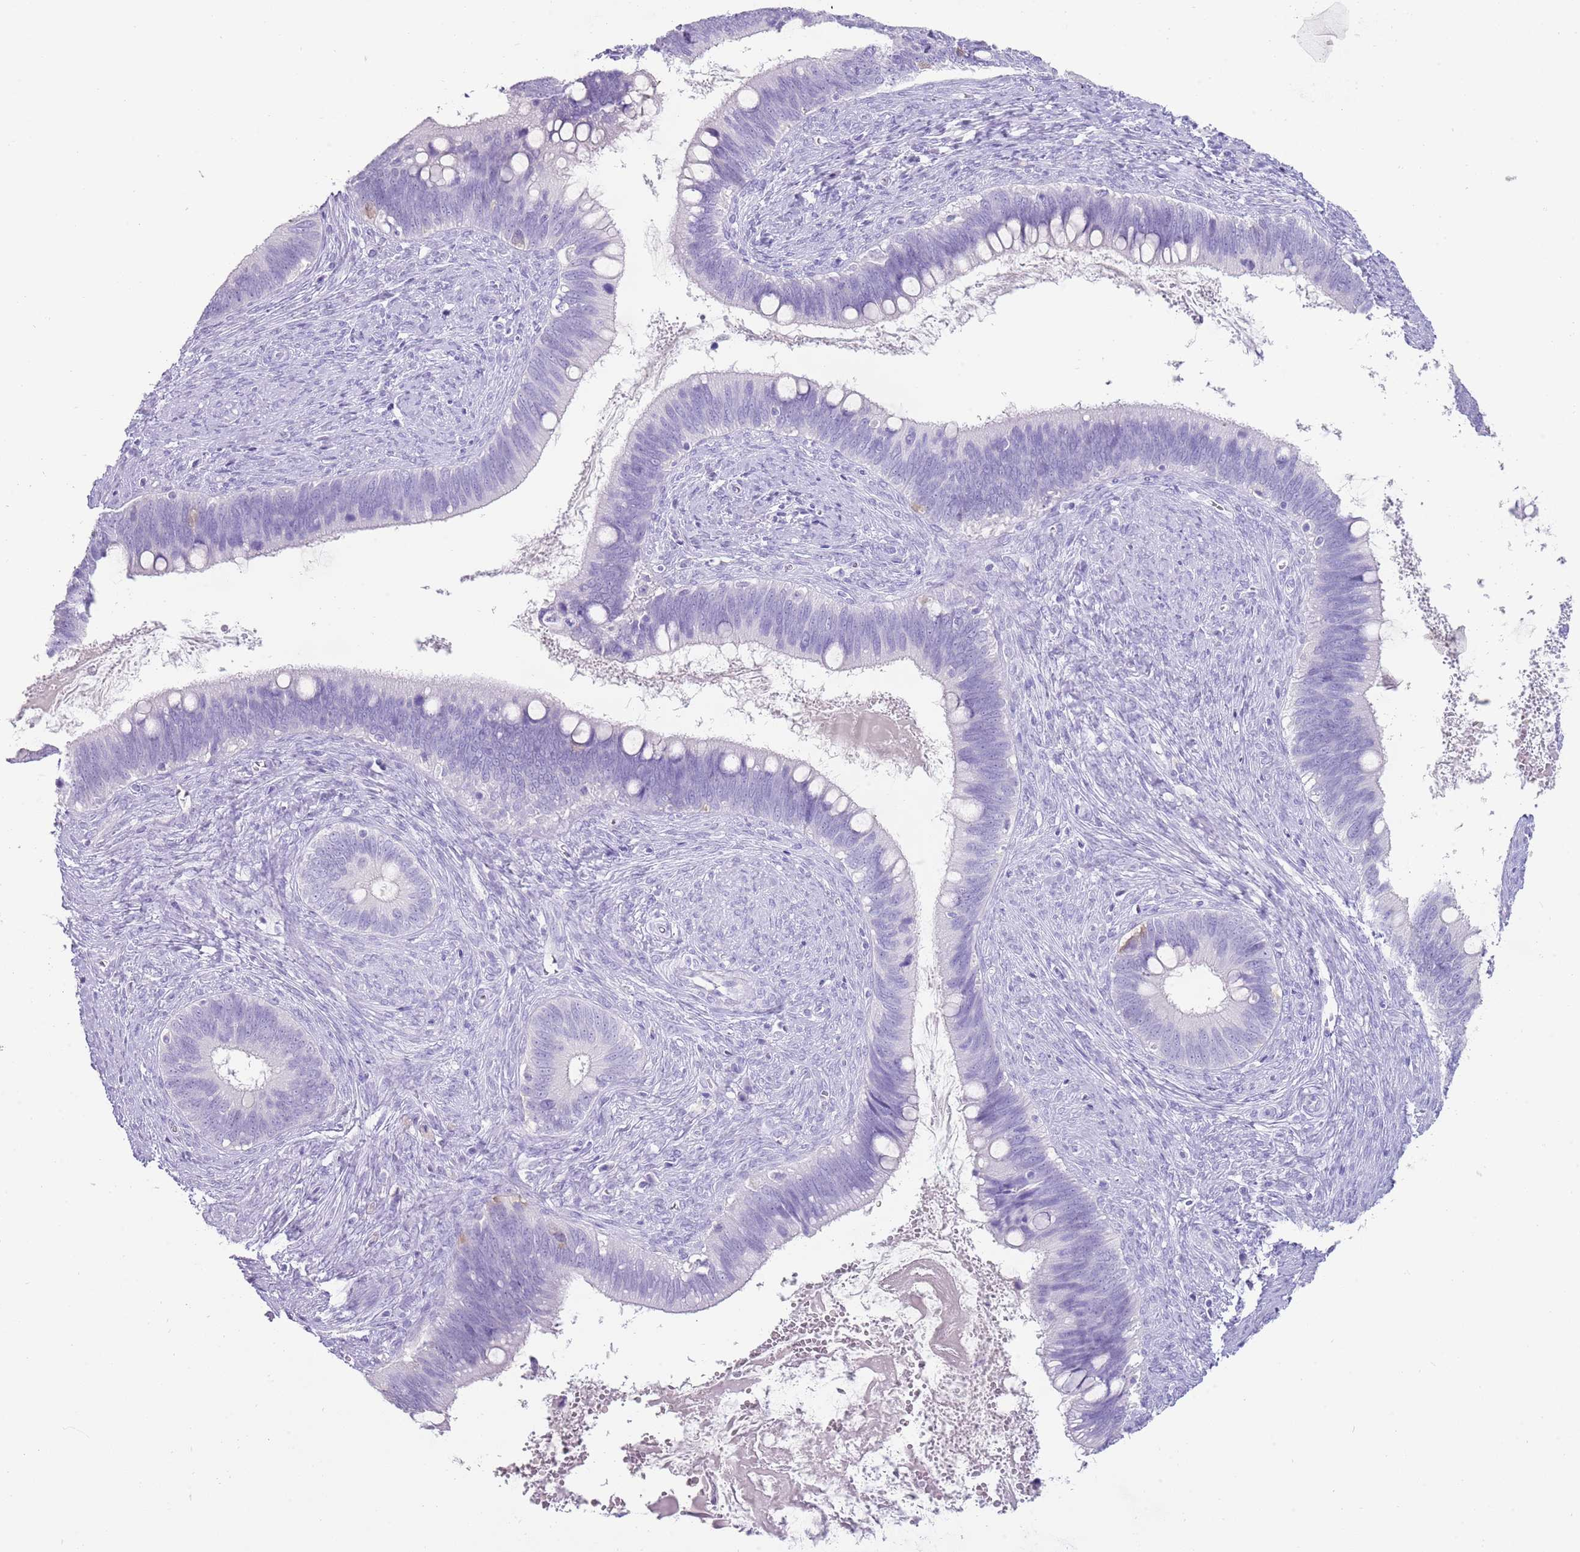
{"staining": {"intensity": "negative", "quantity": "none", "location": "none"}, "tissue": "cervical cancer", "cell_type": "Tumor cells", "image_type": "cancer", "snomed": [{"axis": "morphology", "description": "Adenocarcinoma, NOS"}, {"axis": "topography", "description": "Cervix"}], "caption": "Photomicrograph shows no significant protein expression in tumor cells of cervical adenocarcinoma. (Stains: DAB (3,3'-diaminobenzidine) immunohistochemistry (IHC) with hematoxylin counter stain, Microscopy: brightfield microscopy at high magnification).", "gene": "NBPF3", "patient": {"sex": "female", "age": 42}}